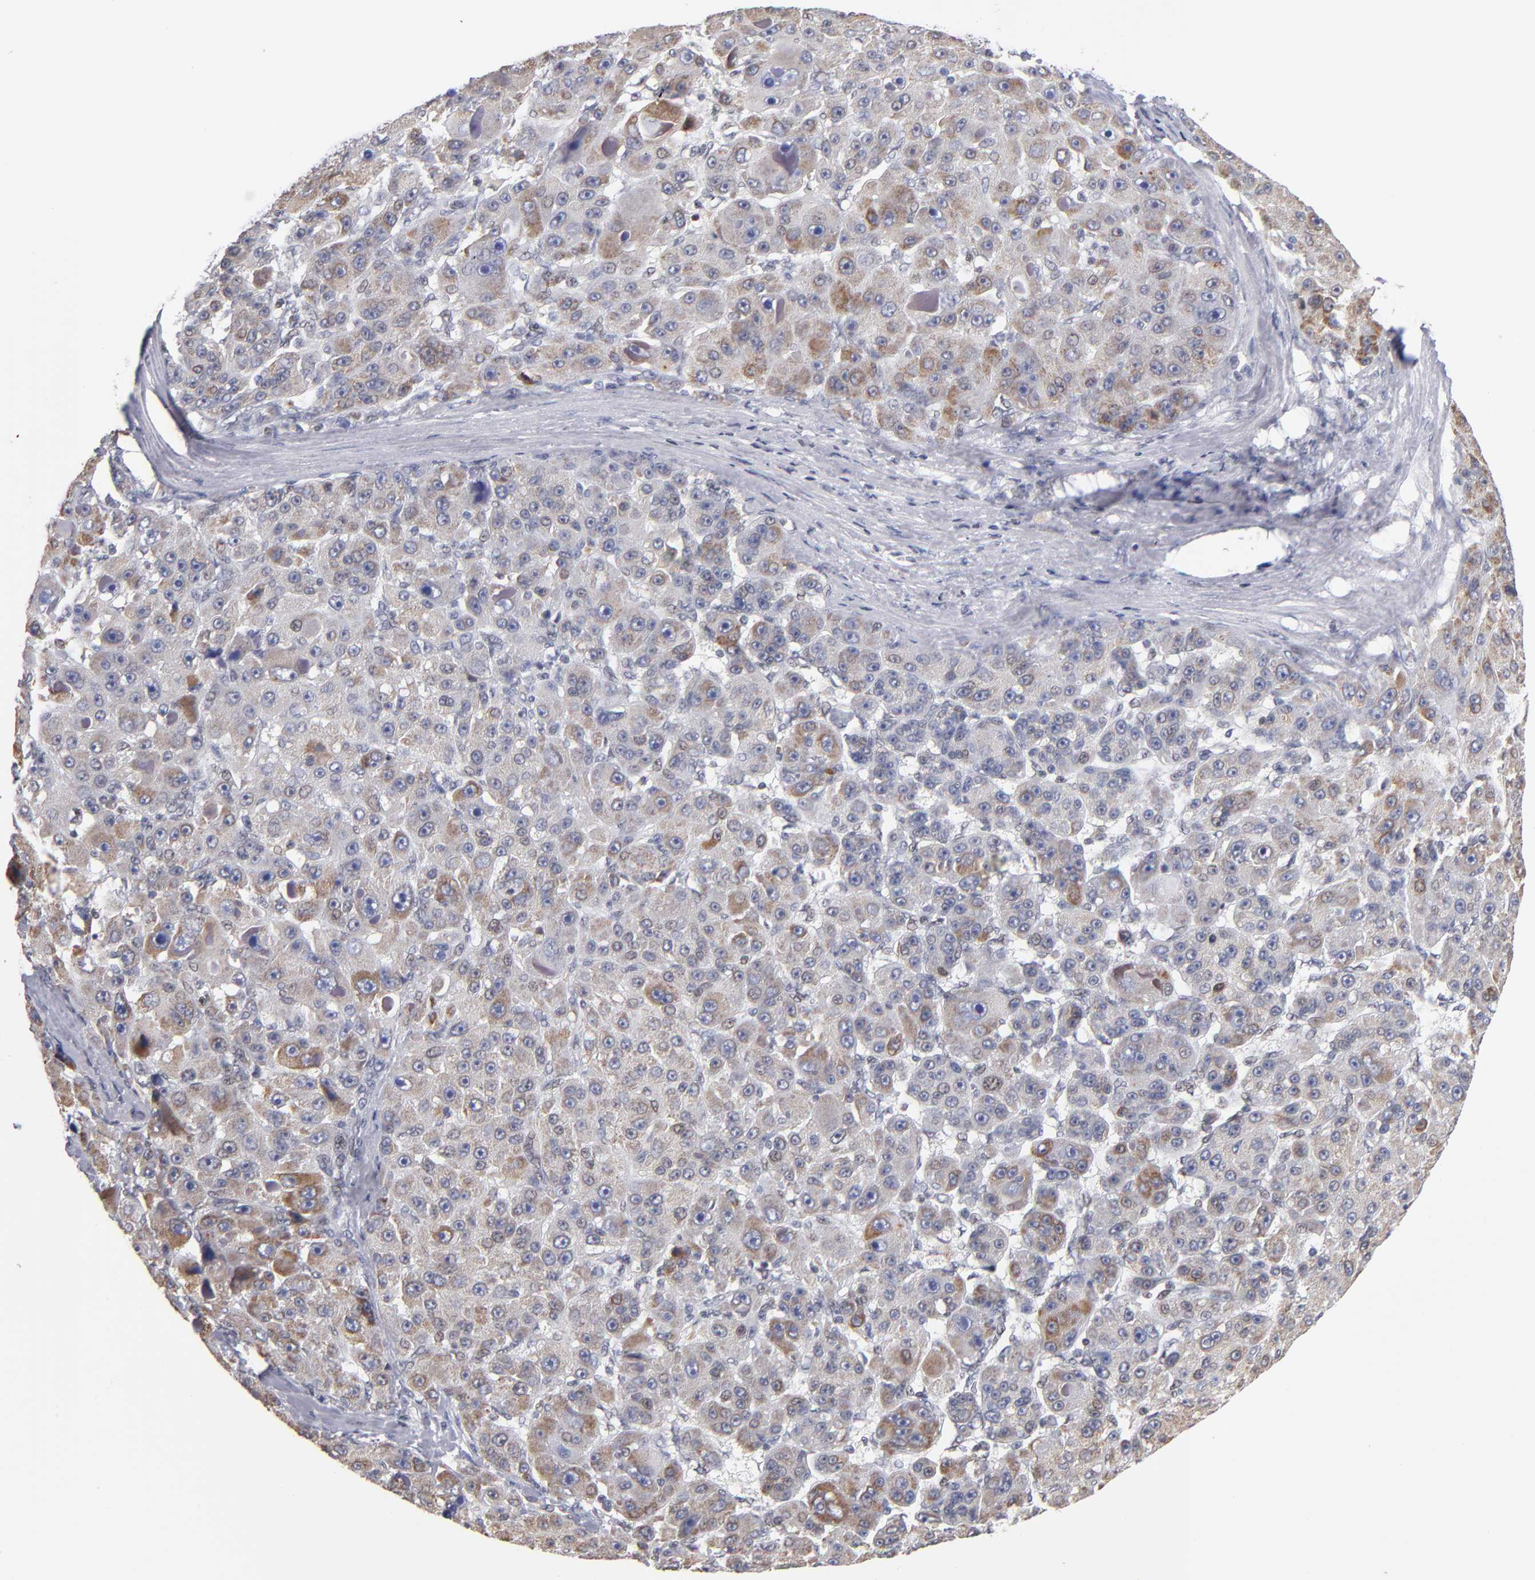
{"staining": {"intensity": "moderate", "quantity": "<25%", "location": "cytoplasmic/membranous"}, "tissue": "liver cancer", "cell_type": "Tumor cells", "image_type": "cancer", "snomed": [{"axis": "morphology", "description": "Carcinoma, Hepatocellular, NOS"}, {"axis": "topography", "description": "Liver"}], "caption": "High-power microscopy captured an IHC histopathology image of liver cancer, revealing moderate cytoplasmic/membranous staining in about <25% of tumor cells.", "gene": "ODF2", "patient": {"sex": "male", "age": 76}}